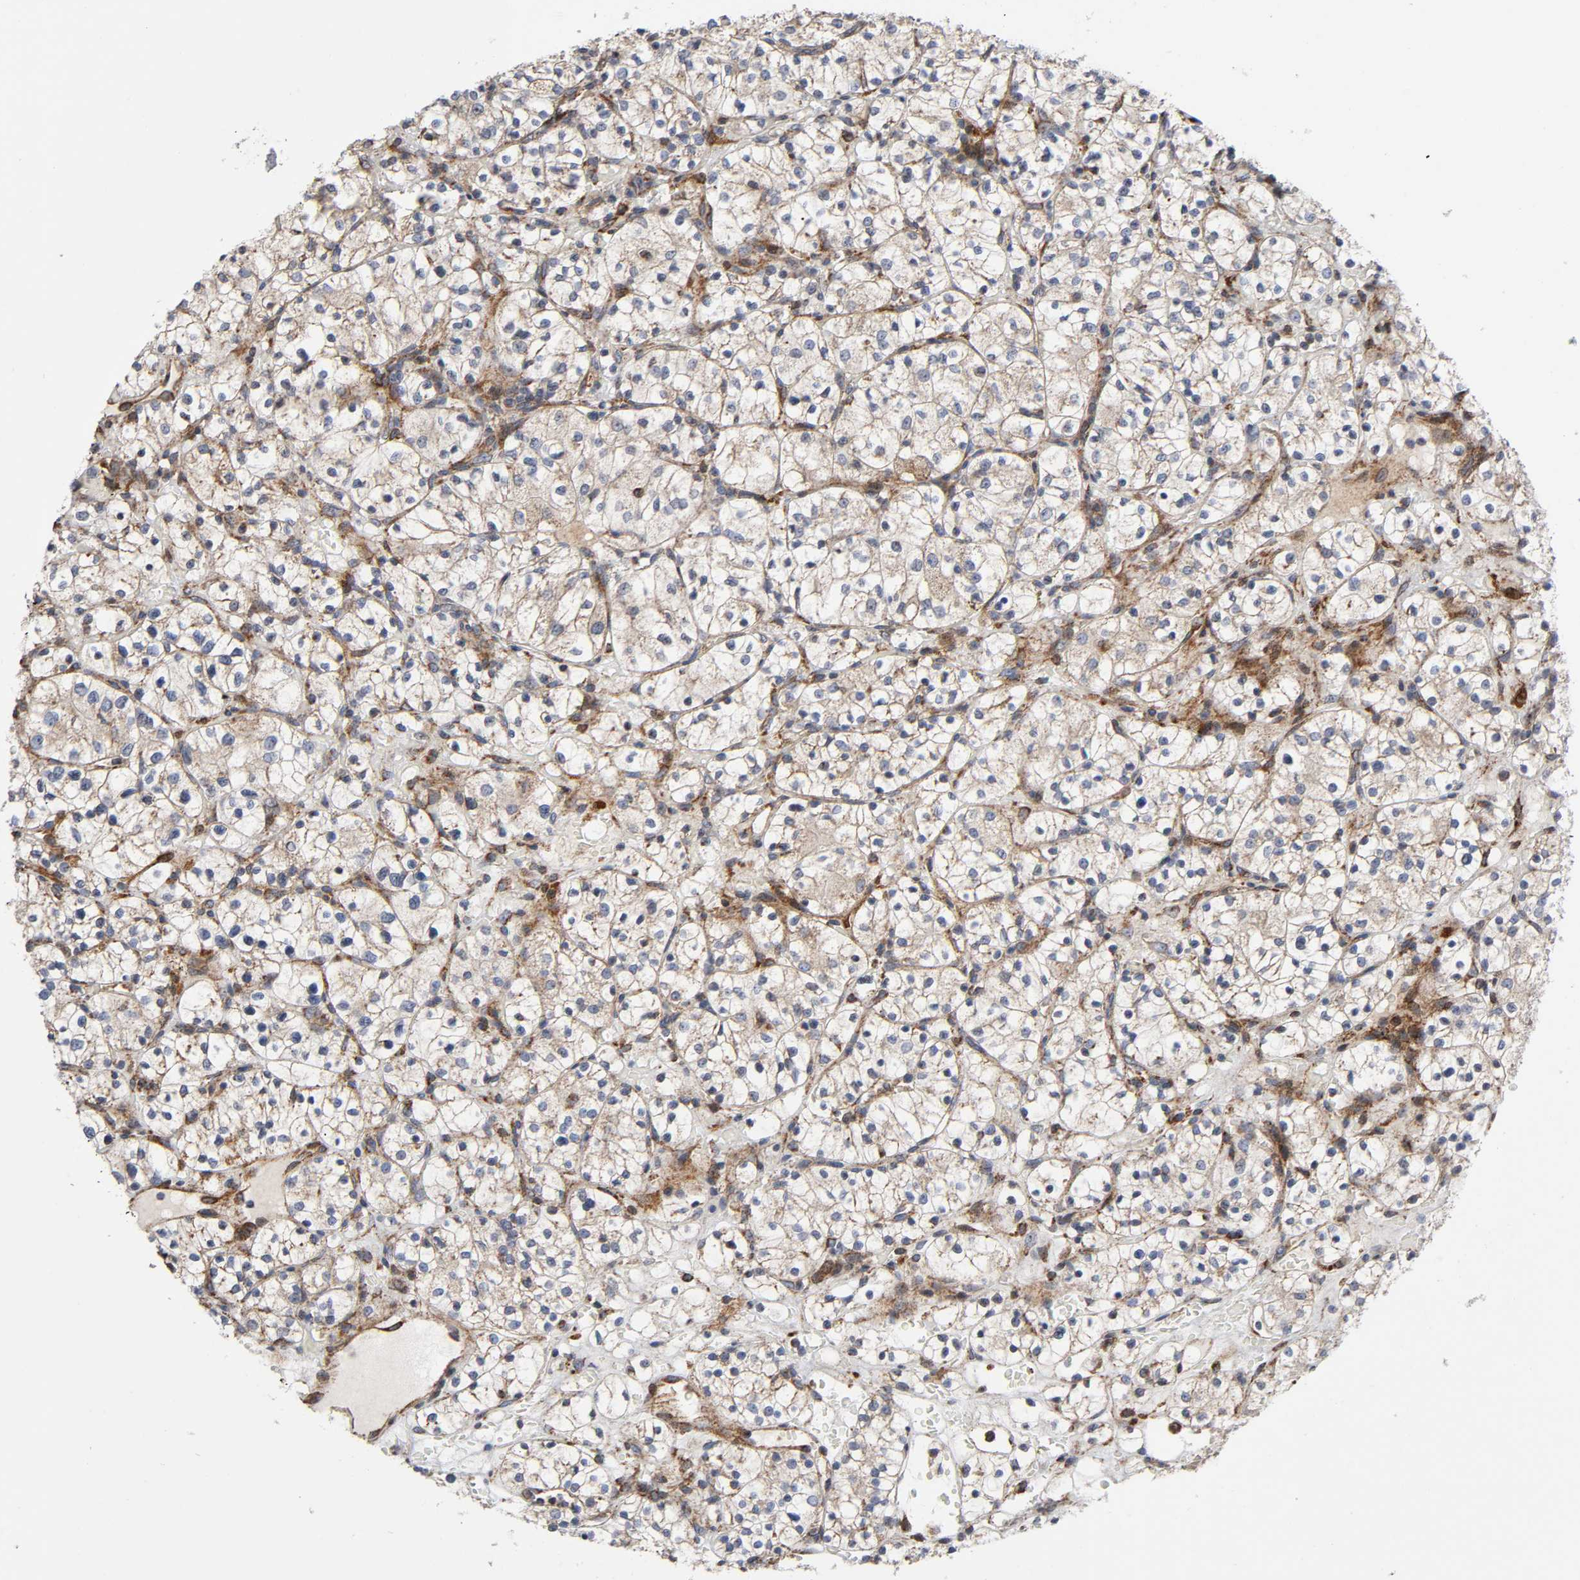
{"staining": {"intensity": "weak", "quantity": "25%-75%", "location": "cytoplasmic/membranous"}, "tissue": "renal cancer", "cell_type": "Tumor cells", "image_type": "cancer", "snomed": [{"axis": "morphology", "description": "Adenocarcinoma, NOS"}, {"axis": "topography", "description": "Kidney"}], "caption": "Renal cancer (adenocarcinoma) was stained to show a protein in brown. There is low levels of weak cytoplasmic/membranous positivity in about 25%-75% of tumor cells. (IHC, brightfield microscopy, high magnification).", "gene": "MAP3K1", "patient": {"sex": "female", "age": 60}}